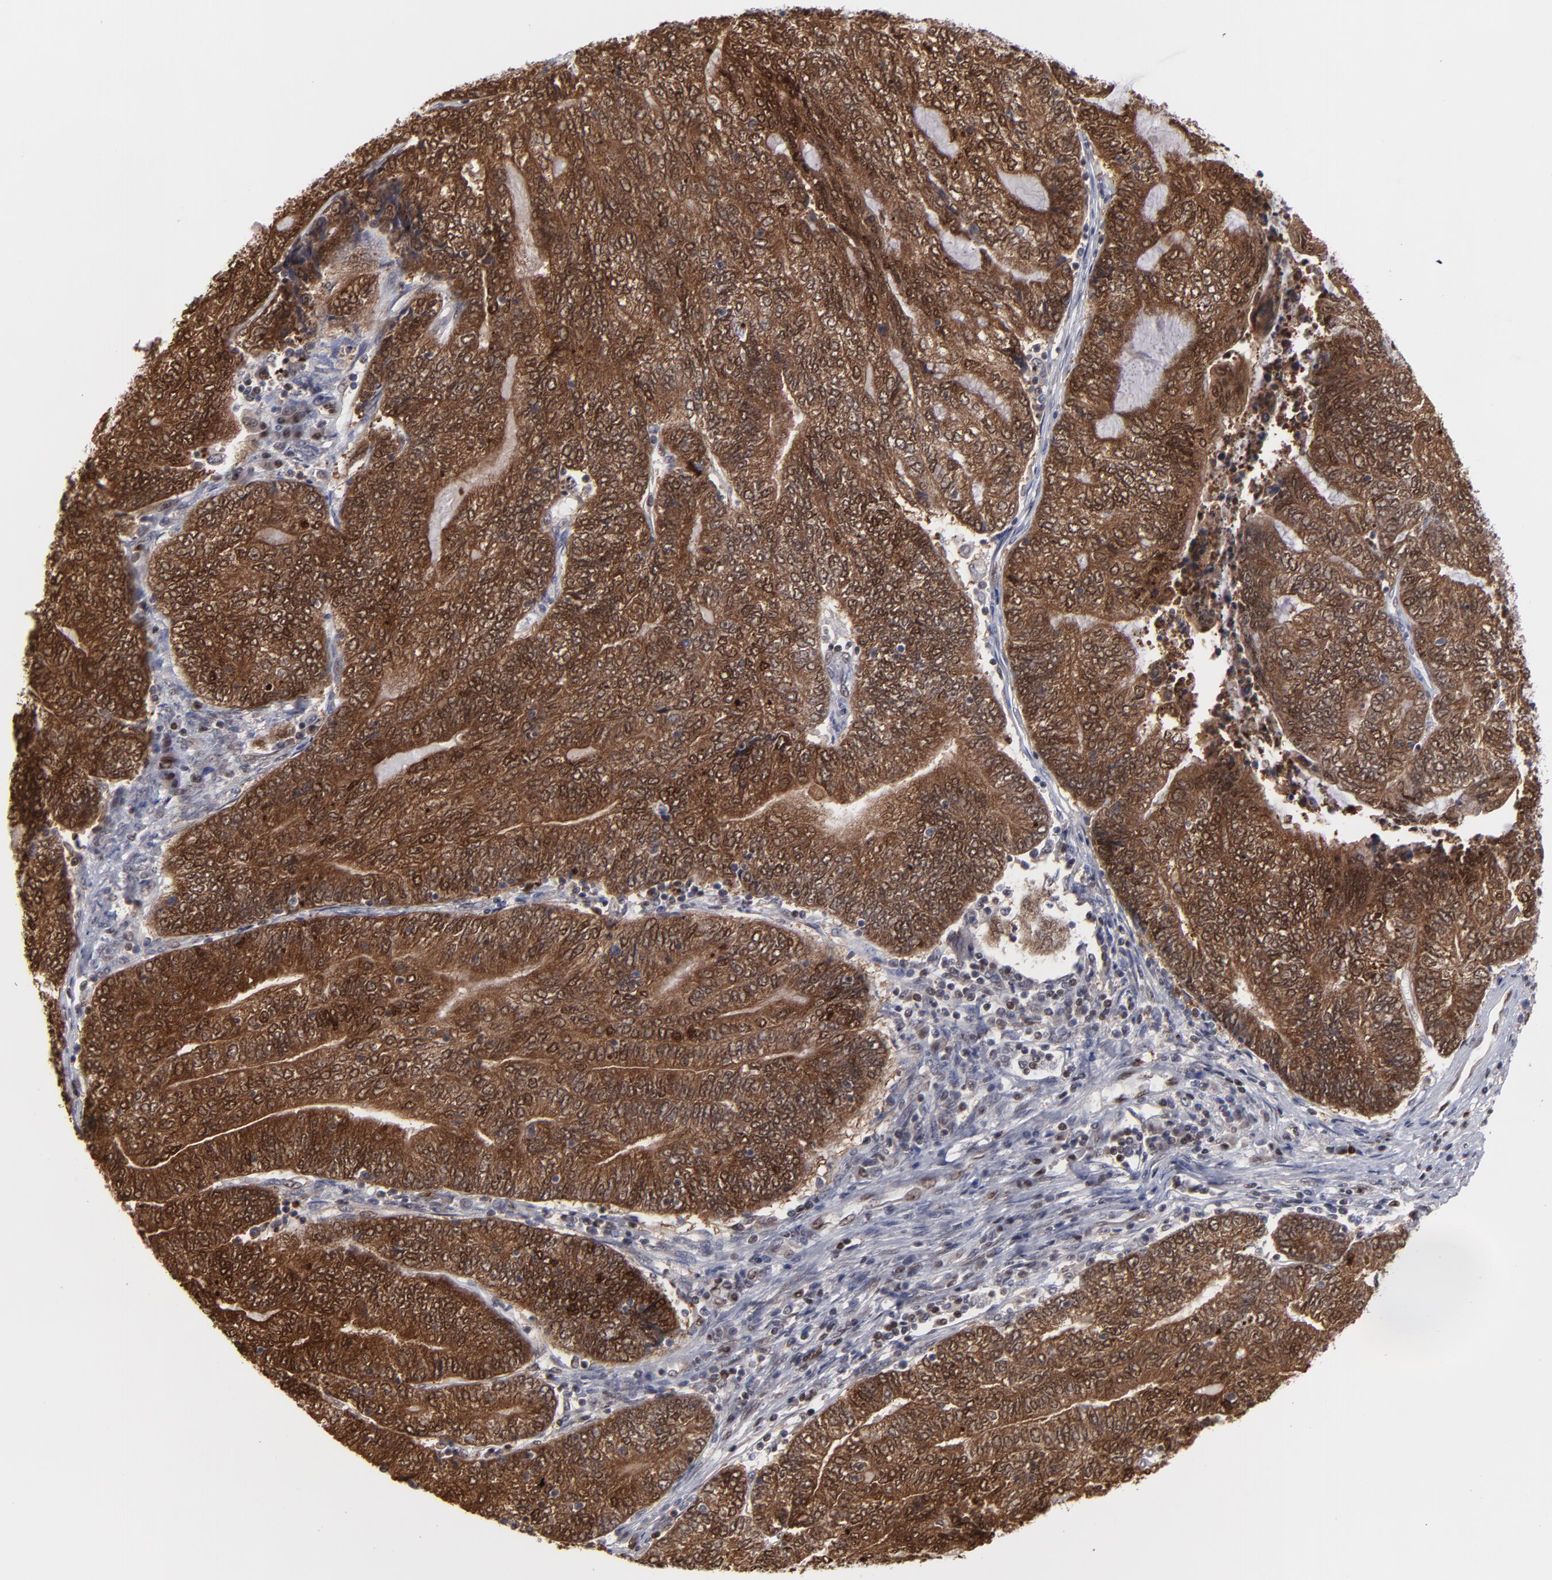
{"staining": {"intensity": "strong", "quantity": ">75%", "location": "cytoplasmic/membranous,nuclear"}, "tissue": "endometrial cancer", "cell_type": "Tumor cells", "image_type": "cancer", "snomed": [{"axis": "morphology", "description": "Adenocarcinoma, NOS"}, {"axis": "topography", "description": "Uterus"}, {"axis": "topography", "description": "Endometrium"}], "caption": "IHC photomicrograph of adenocarcinoma (endometrial) stained for a protein (brown), which demonstrates high levels of strong cytoplasmic/membranous and nuclear expression in about >75% of tumor cells.", "gene": "GSR", "patient": {"sex": "female", "age": 70}}